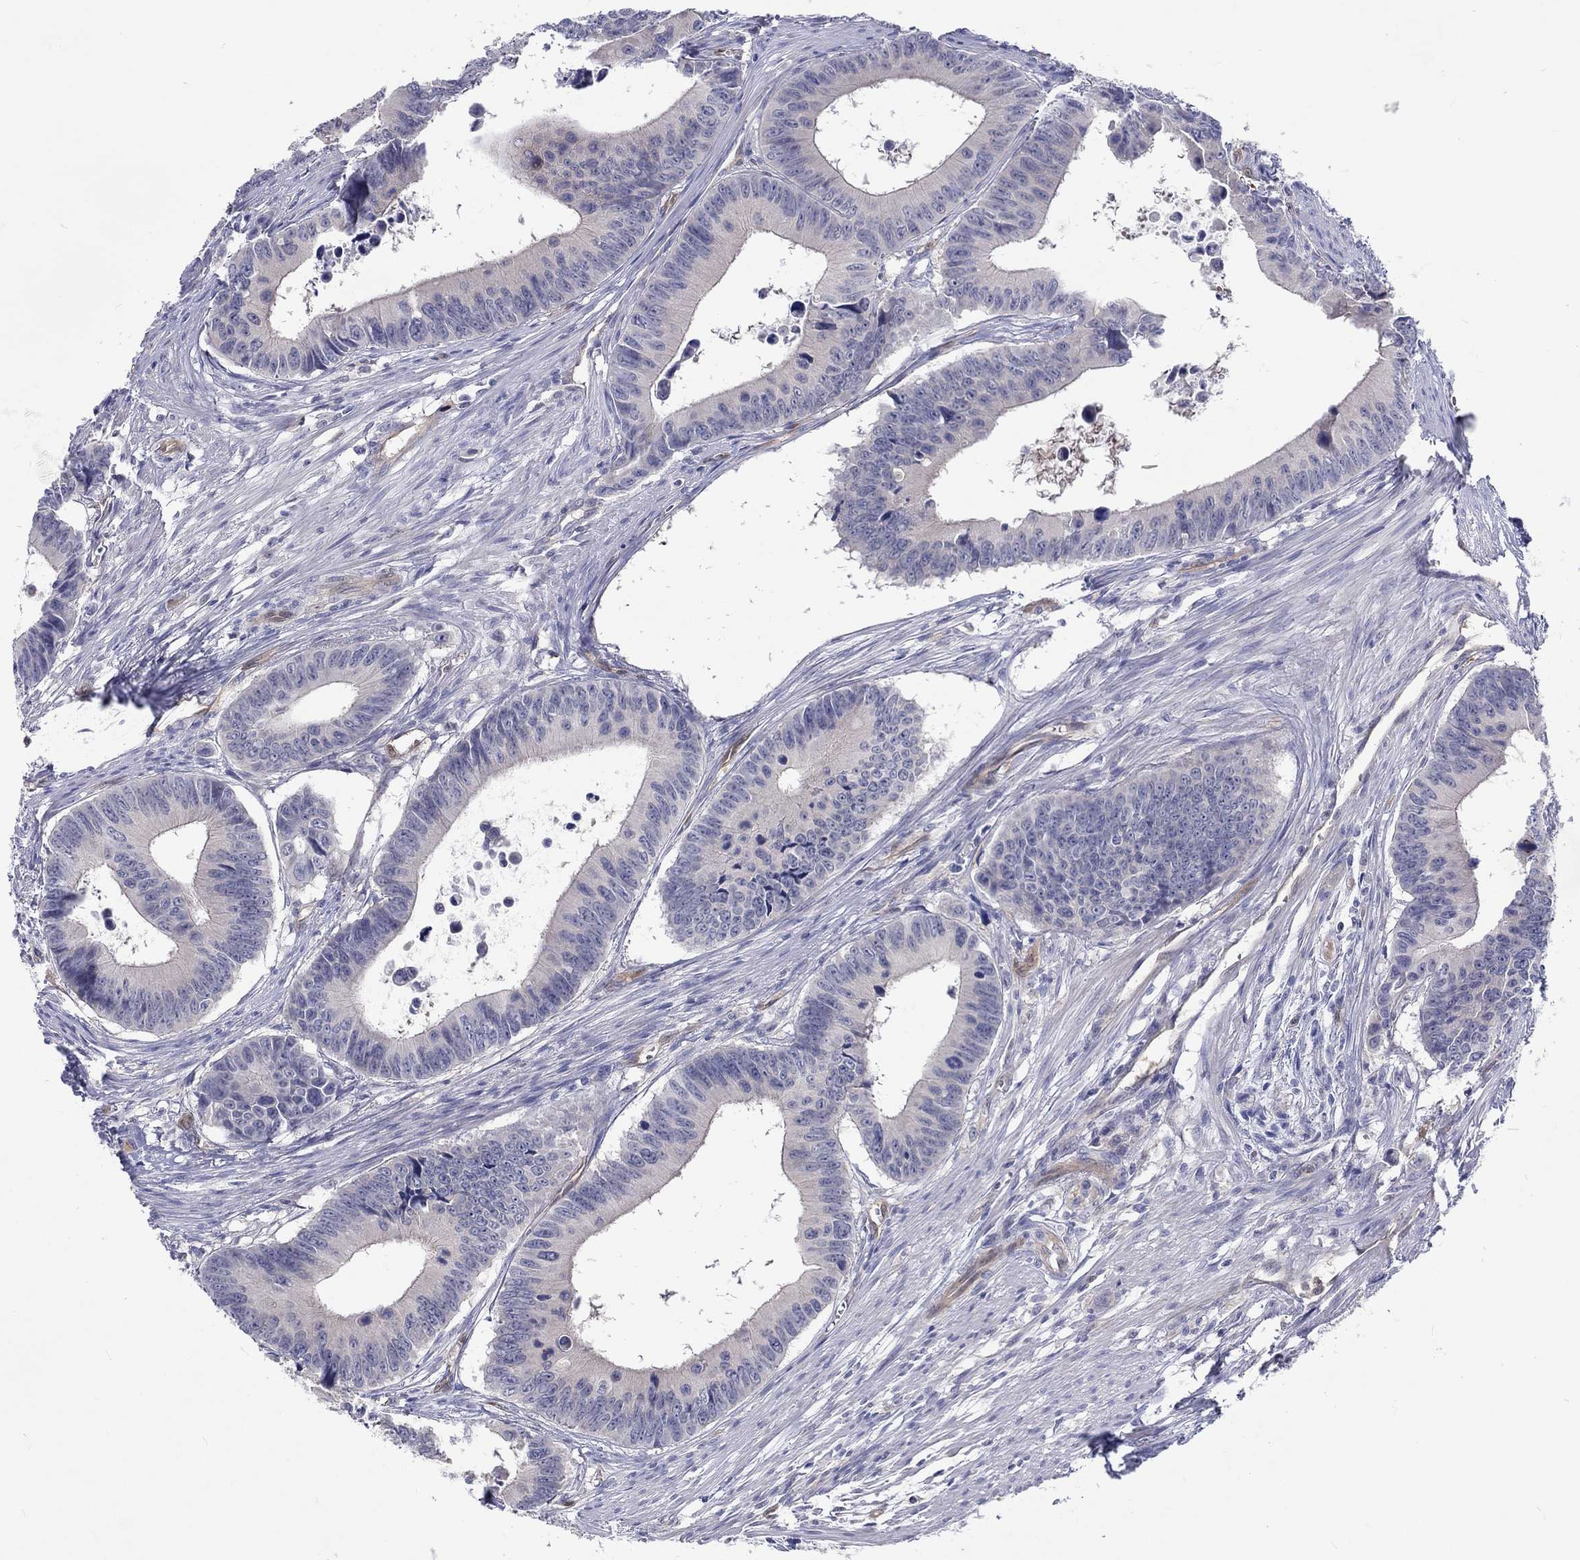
{"staining": {"intensity": "negative", "quantity": "none", "location": "none"}, "tissue": "colorectal cancer", "cell_type": "Tumor cells", "image_type": "cancer", "snomed": [{"axis": "morphology", "description": "Adenocarcinoma, NOS"}, {"axis": "topography", "description": "Colon"}], "caption": "DAB (3,3'-diaminobenzidine) immunohistochemical staining of human colorectal adenocarcinoma exhibits no significant expression in tumor cells.", "gene": "ABCG4", "patient": {"sex": "female", "age": 87}}